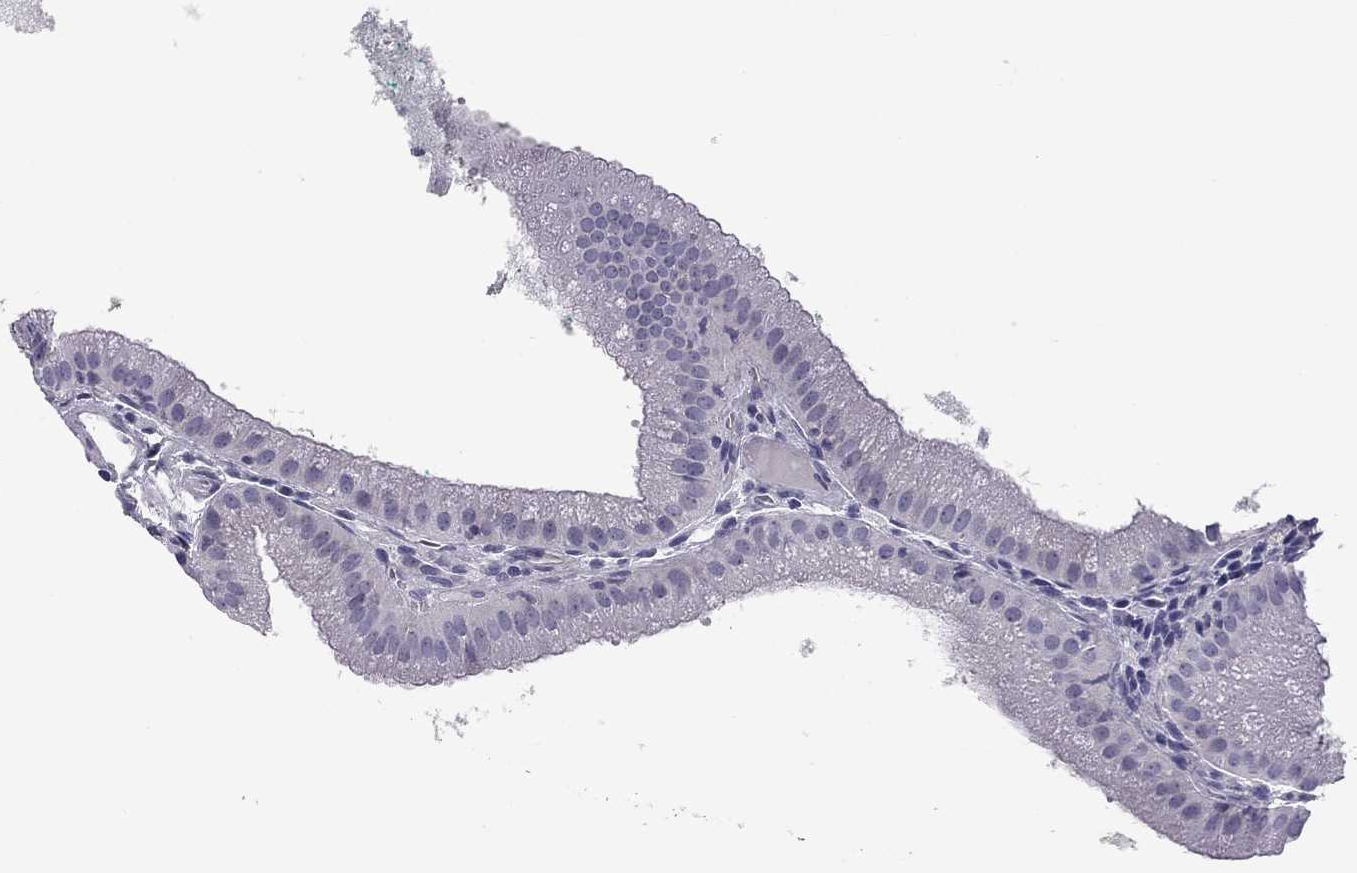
{"staining": {"intensity": "negative", "quantity": "none", "location": "none"}, "tissue": "gallbladder", "cell_type": "Glandular cells", "image_type": "normal", "snomed": [{"axis": "morphology", "description": "Normal tissue, NOS"}, {"axis": "topography", "description": "Gallbladder"}], "caption": "Gallbladder stained for a protein using immunohistochemistry (IHC) demonstrates no positivity glandular cells.", "gene": "FSCN3", "patient": {"sex": "male", "age": 67}}